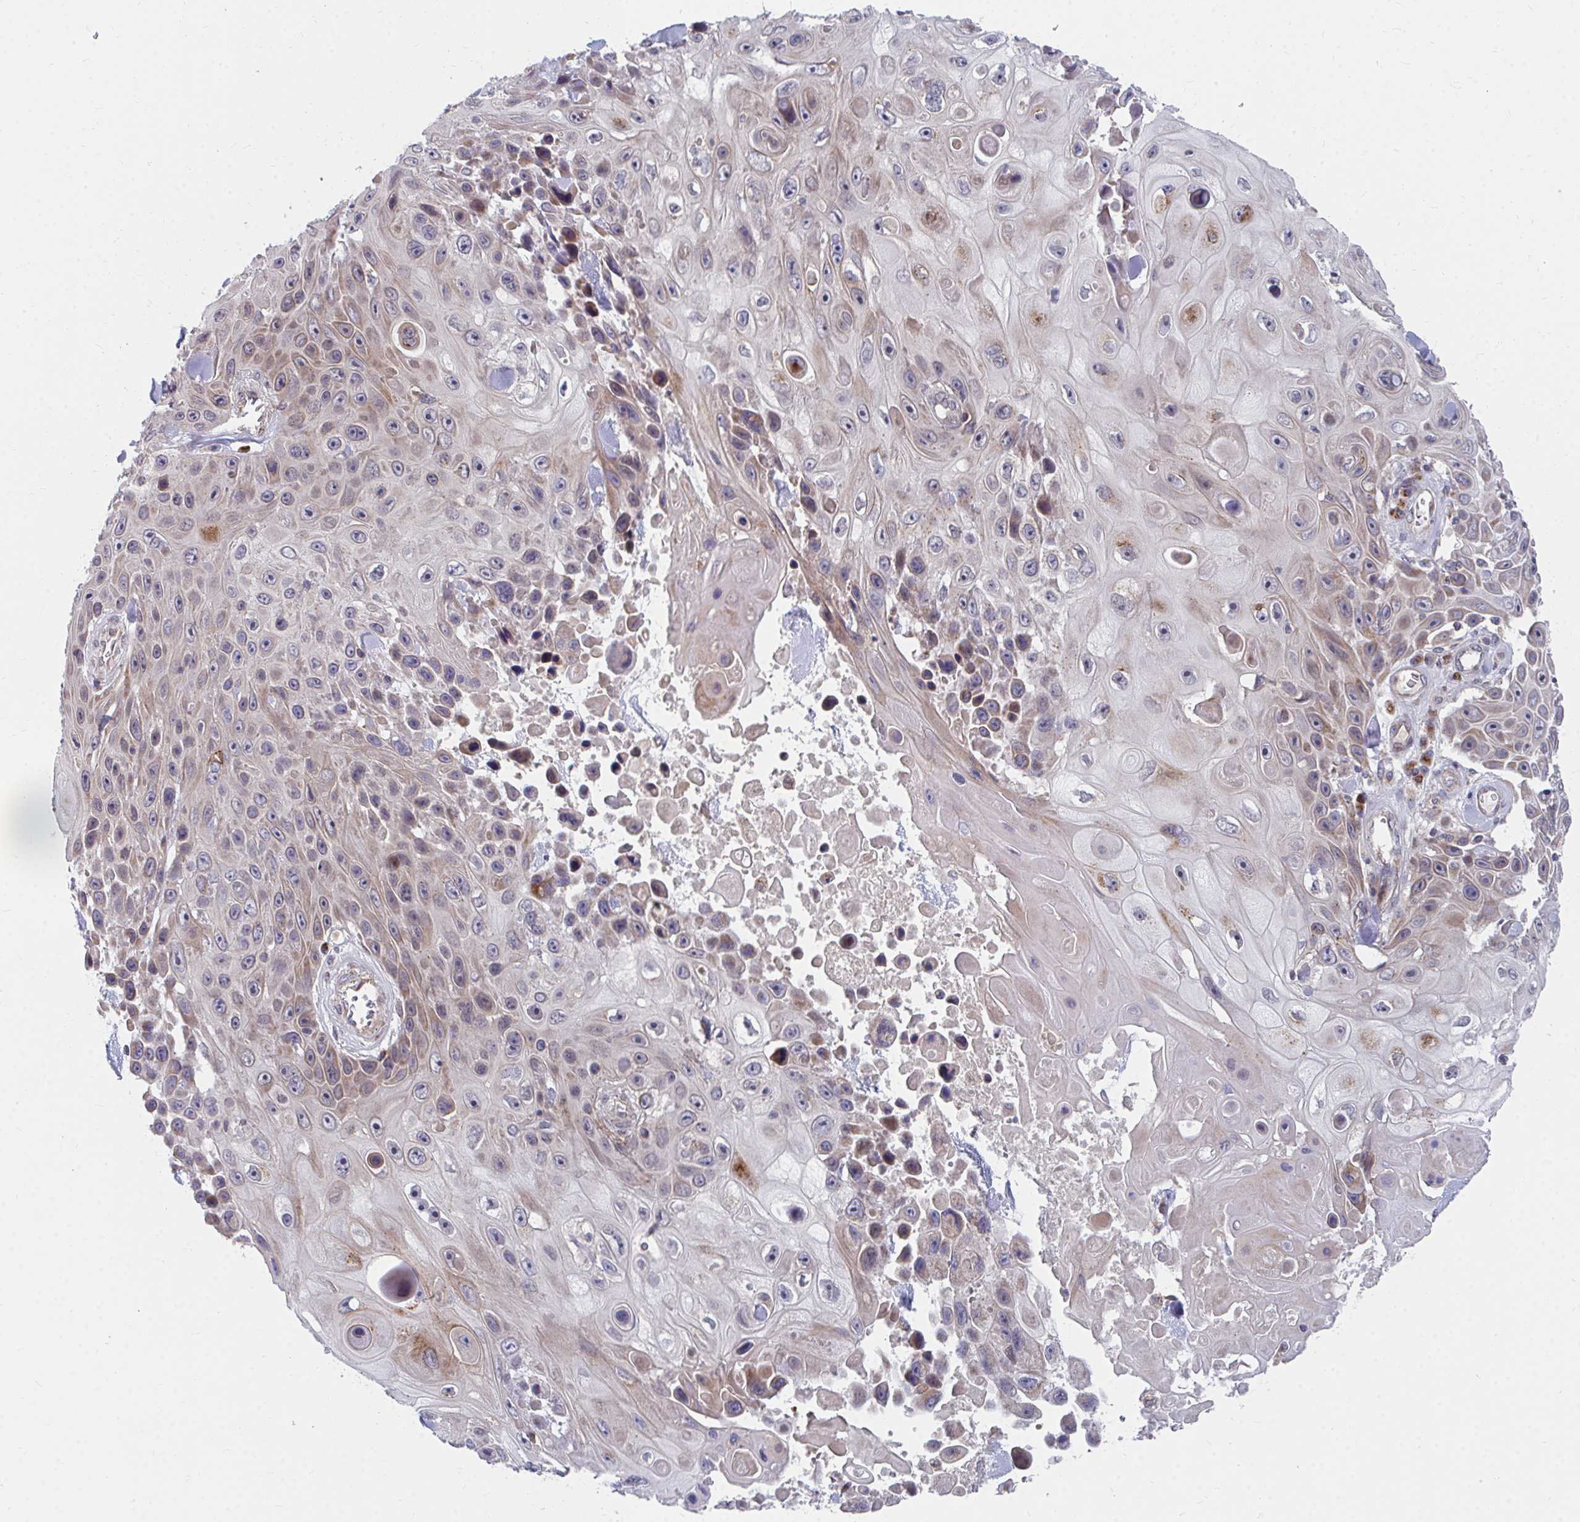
{"staining": {"intensity": "weak", "quantity": "25%-75%", "location": "cytoplasmic/membranous"}, "tissue": "skin cancer", "cell_type": "Tumor cells", "image_type": "cancer", "snomed": [{"axis": "morphology", "description": "Squamous cell carcinoma, NOS"}, {"axis": "topography", "description": "Skin"}], "caption": "A brown stain highlights weak cytoplasmic/membranous positivity of a protein in human skin cancer tumor cells.", "gene": "PEX3", "patient": {"sex": "male", "age": 82}}